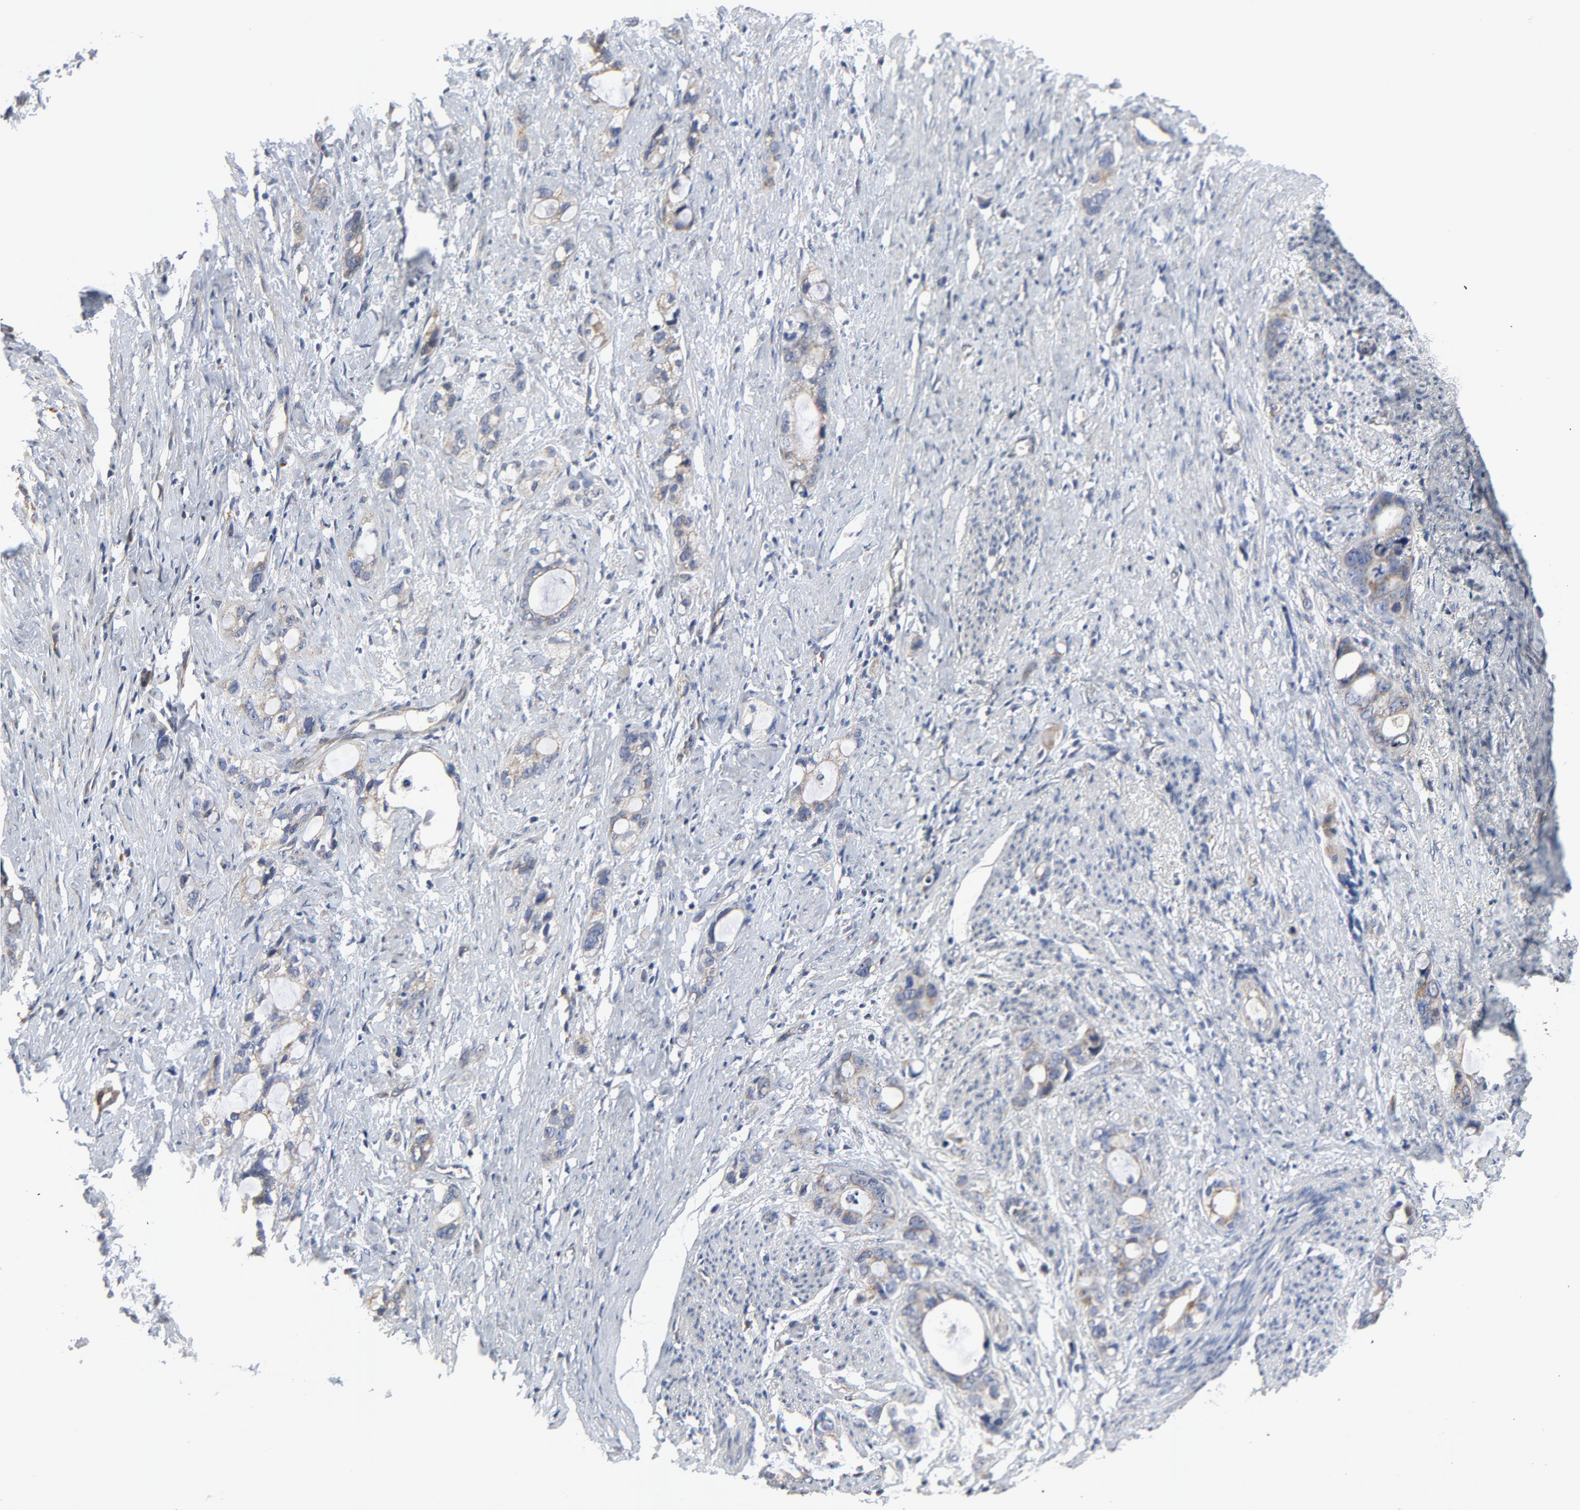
{"staining": {"intensity": "weak", "quantity": ">75%", "location": "nuclear"}, "tissue": "stomach cancer", "cell_type": "Tumor cells", "image_type": "cancer", "snomed": [{"axis": "morphology", "description": "Adenocarcinoma, NOS"}, {"axis": "topography", "description": "Stomach"}], "caption": "A histopathology image showing weak nuclear staining in about >75% of tumor cells in stomach adenocarcinoma, as visualized by brown immunohistochemical staining.", "gene": "C14orf119", "patient": {"sex": "female", "age": 75}}